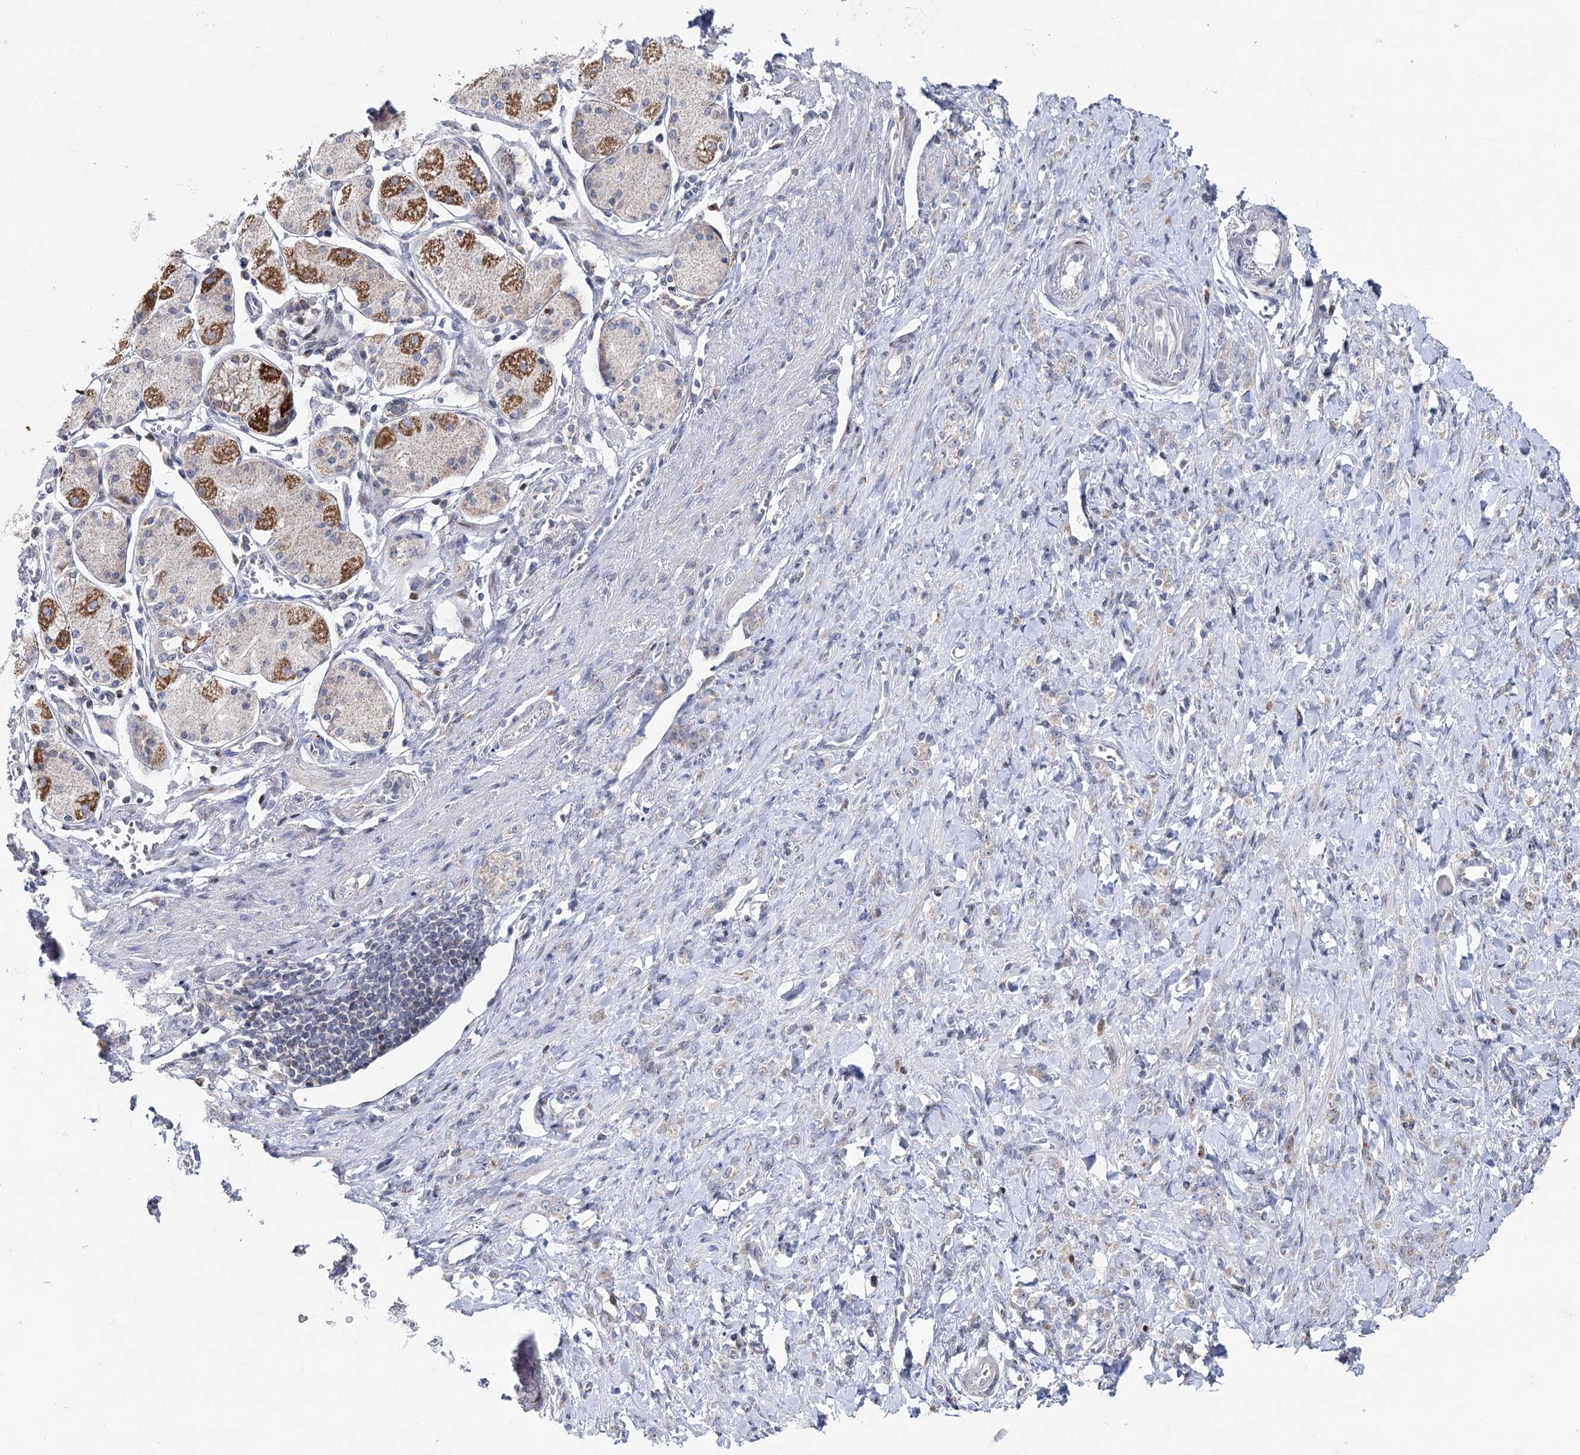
{"staining": {"intensity": "negative", "quantity": "none", "location": "none"}, "tissue": "stomach cancer", "cell_type": "Tumor cells", "image_type": "cancer", "snomed": [{"axis": "morphology", "description": "Normal tissue, NOS"}, {"axis": "morphology", "description": "Adenocarcinoma, NOS"}, {"axis": "topography", "description": "Stomach"}], "caption": "Immunohistochemical staining of human stomach cancer reveals no significant positivity in tumor cells.", "gene": "PTGR1", "patient": {"sex": "male", "age": 82}}